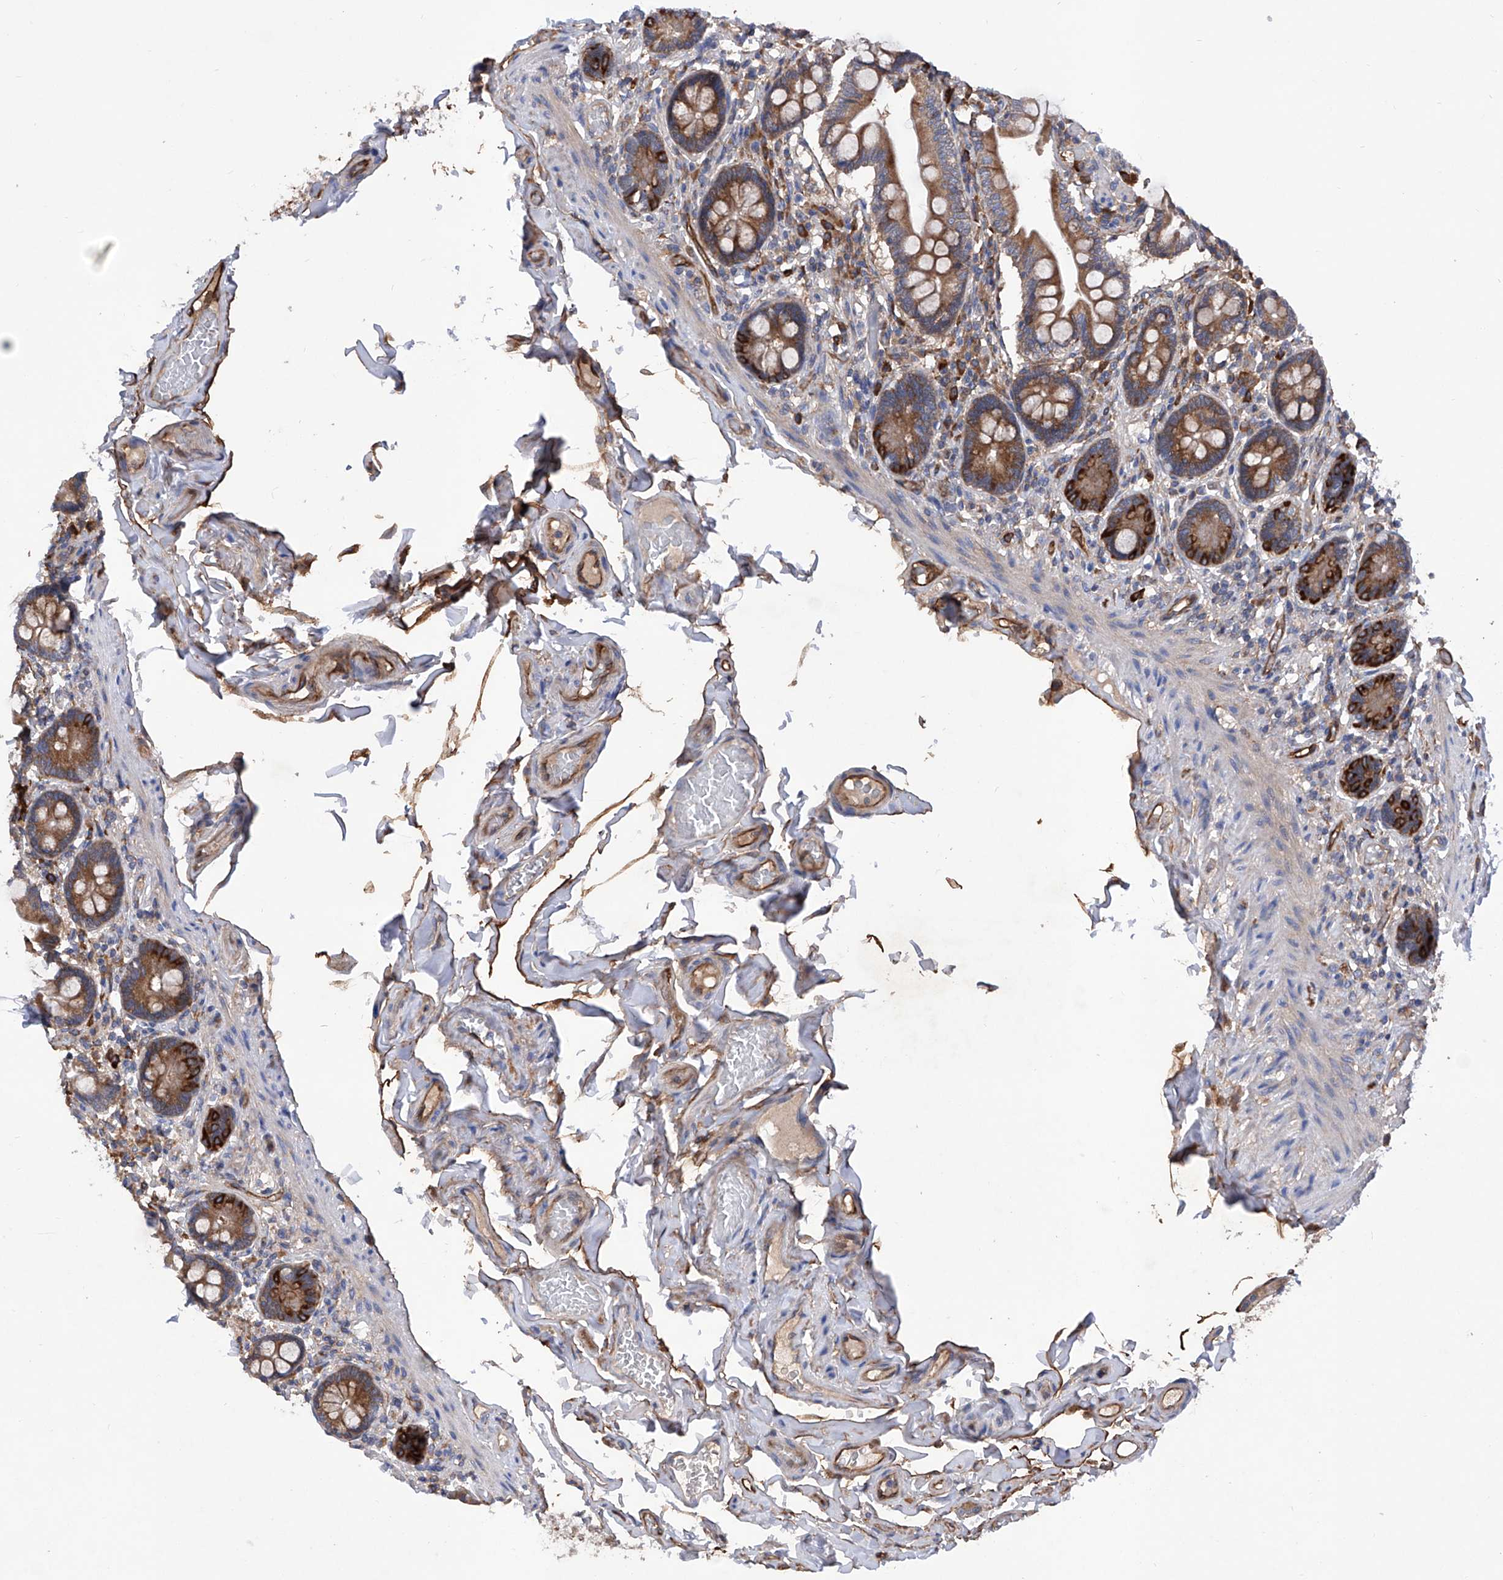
{"staining": {"intensity": "moderate", "quantity": ">75%", "location": "cytoplasmic/membranous"}, "tissue": "small intestine", "cell_type": "Glandular cells", "image_type": "normal", "snomed": [{"axis": "morphology", "description": "Normal tissue, NOS"}, {"axis": "topography", "description": "Small intestine"}], "caption": "IHC of unremarkable small intestine shows medium levels of moderate cytoplasmic/membranous expression in about >75% of glandular cells.", "gene": "INPP5B", "patient": {"sex": "female", "age": 64}}